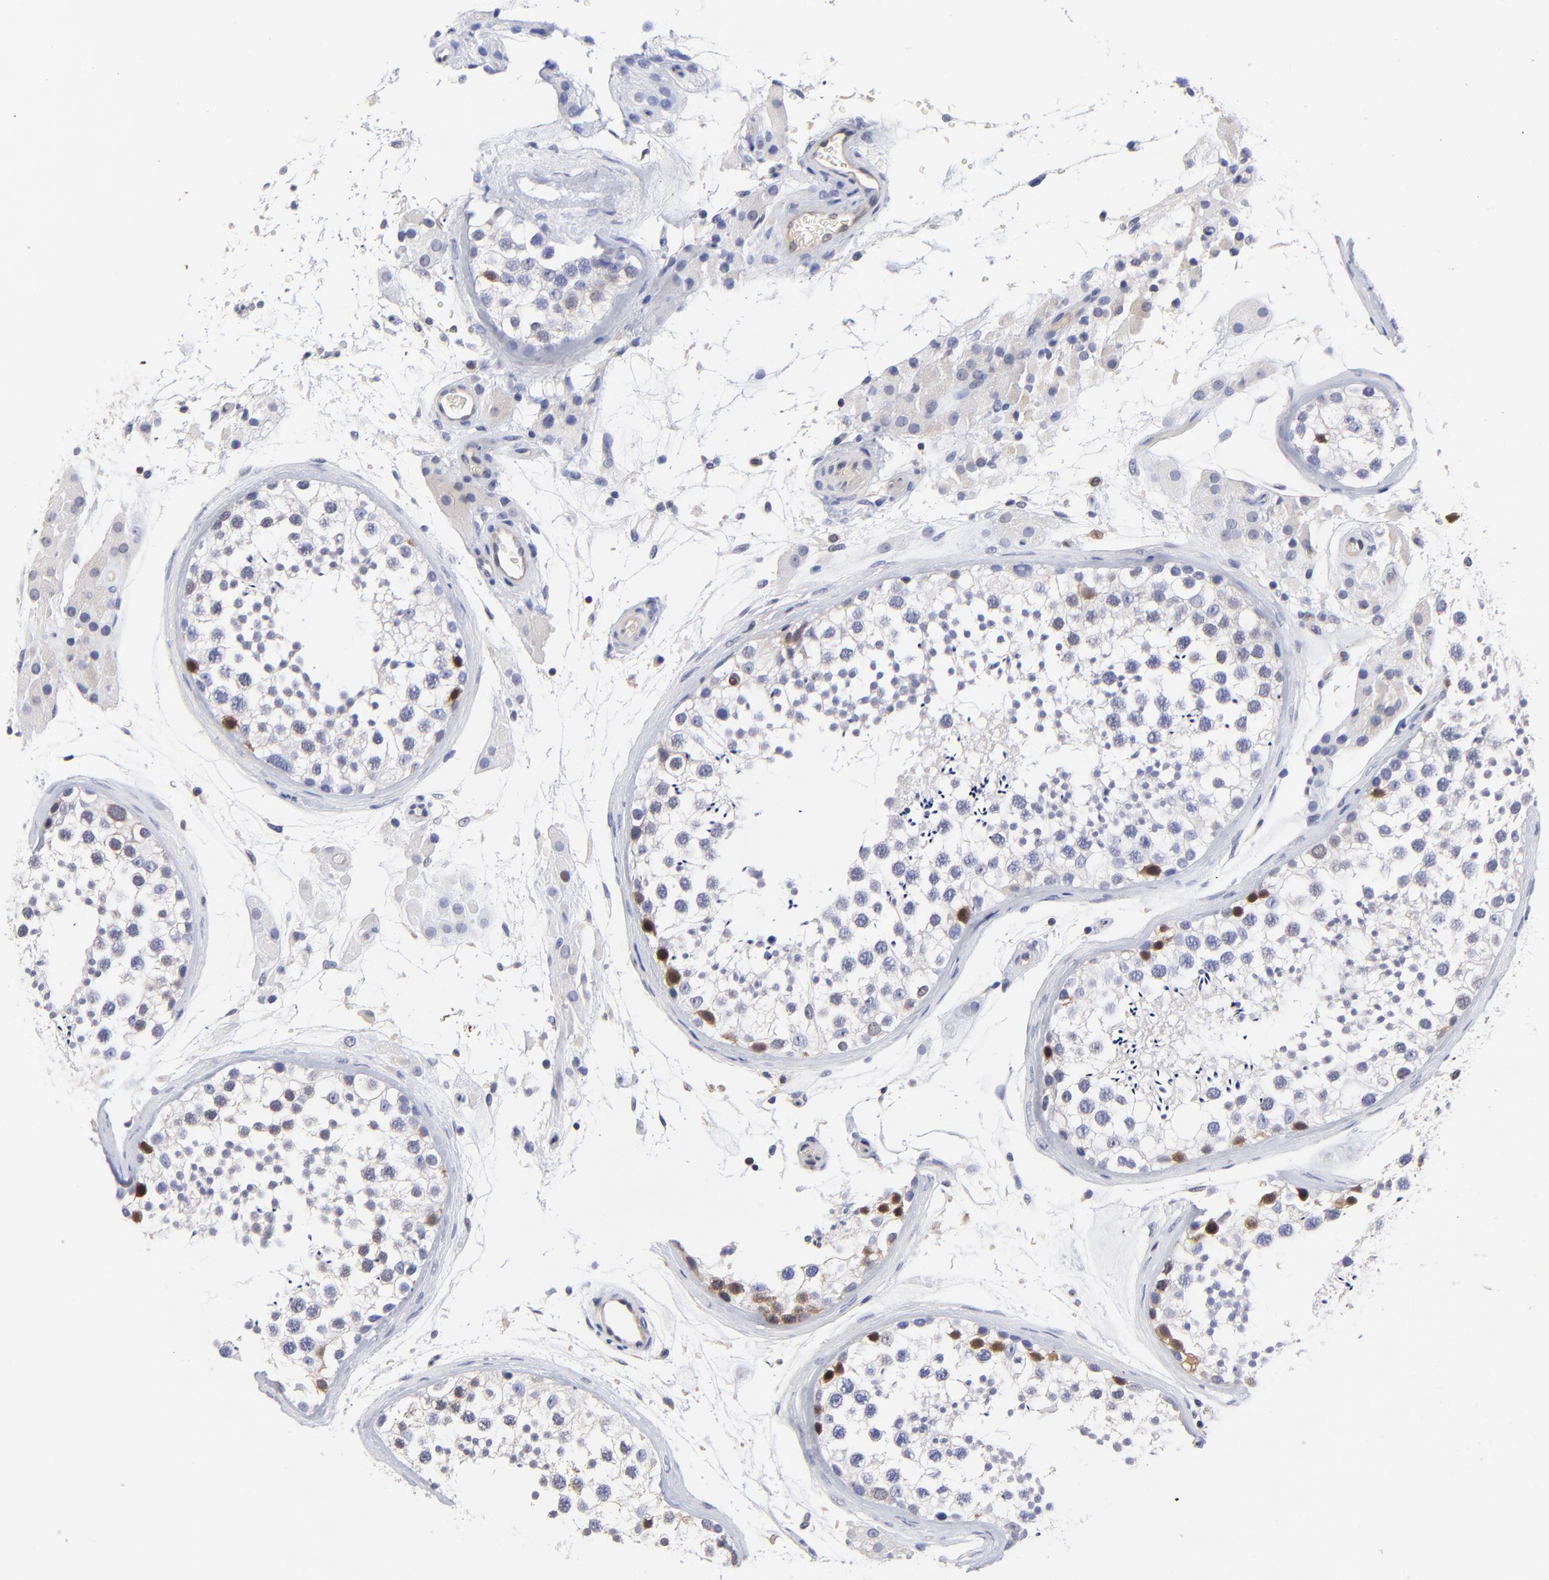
{"staining": {"intensity": "moderate", "quantity": "<25%", "location": "nuclear"}, "tissue": "testis", "cell_type": "Cells in seminiferous ducts", "image_type": "normal", "snomed": [{"axis": "morphology", "description": "Normal tissue, NOS"}, {"axis": "topography", "description": "Testis"}], "caption": "Immunohistochemical staining of unremarkable human testis exhibits <25% levels of moderate nuclear protein expression in approximately <25% of cells in seminiferous ducts. (IHC, brightfield microscopy, high magnification).", "gene": "DCTPP1", "patient": {"sex": "male", "age": 46}}